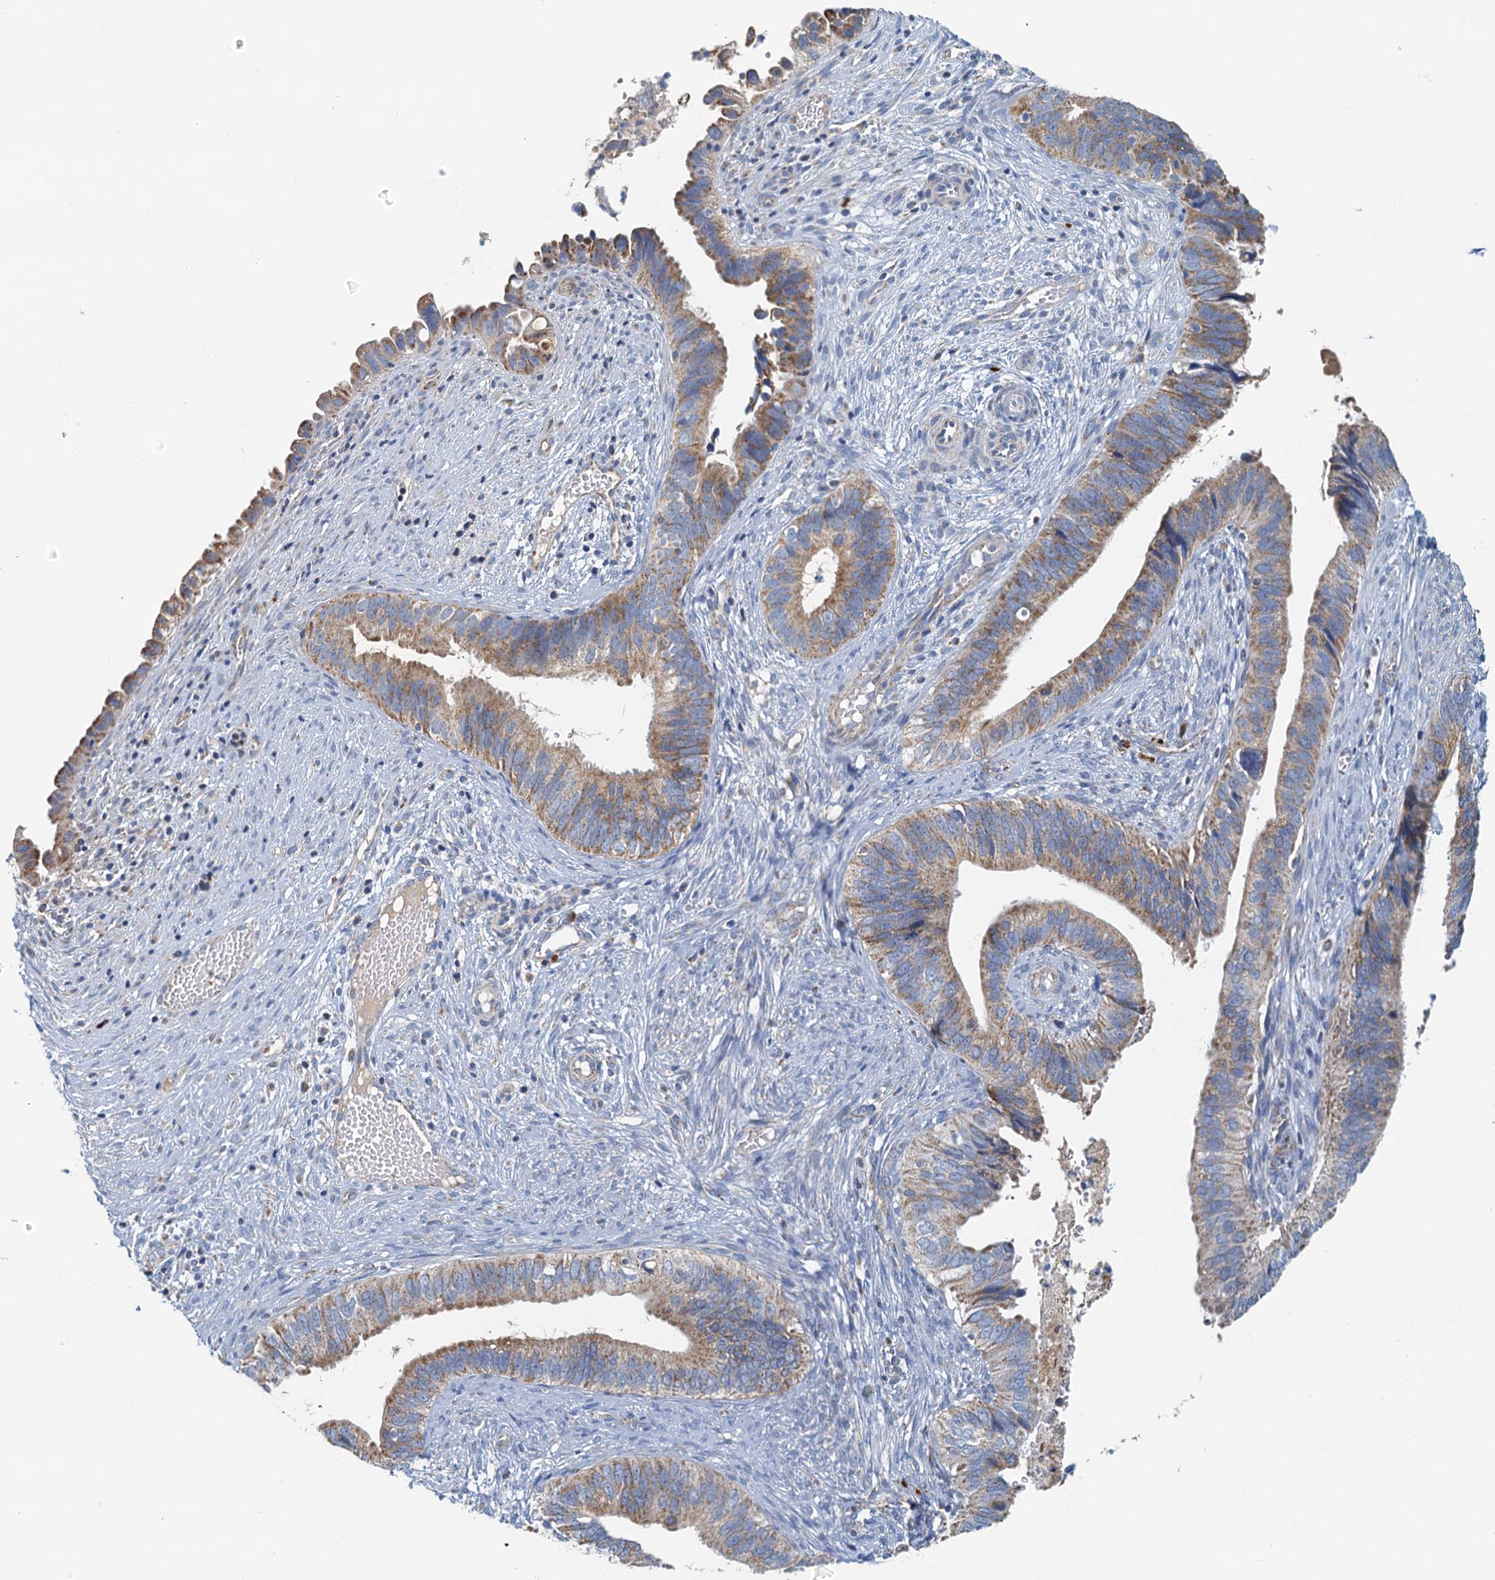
{"staining": {"intensity": "moderate", "quantity": ">75%", "location": "cytoplasmic/membranous"}, "tissue": "cervical cancer", "cell_type": "Tumor cells", "image_type": "cancer", "snomed": [{"axis": "morphology", "description": "Adenocarcinoma, NOS"}, {"axis": "topography", "description": "Cervix"}], "caption": "Approximately >75% of tumor cells in human adenocarcinoma (cervical) reveal moderate cytoplasmic/membranous protein expression as visualized by brown immunohistochemical staining.", "gene": "POC1A", "patient": {"sex": "female", "age": 42}}